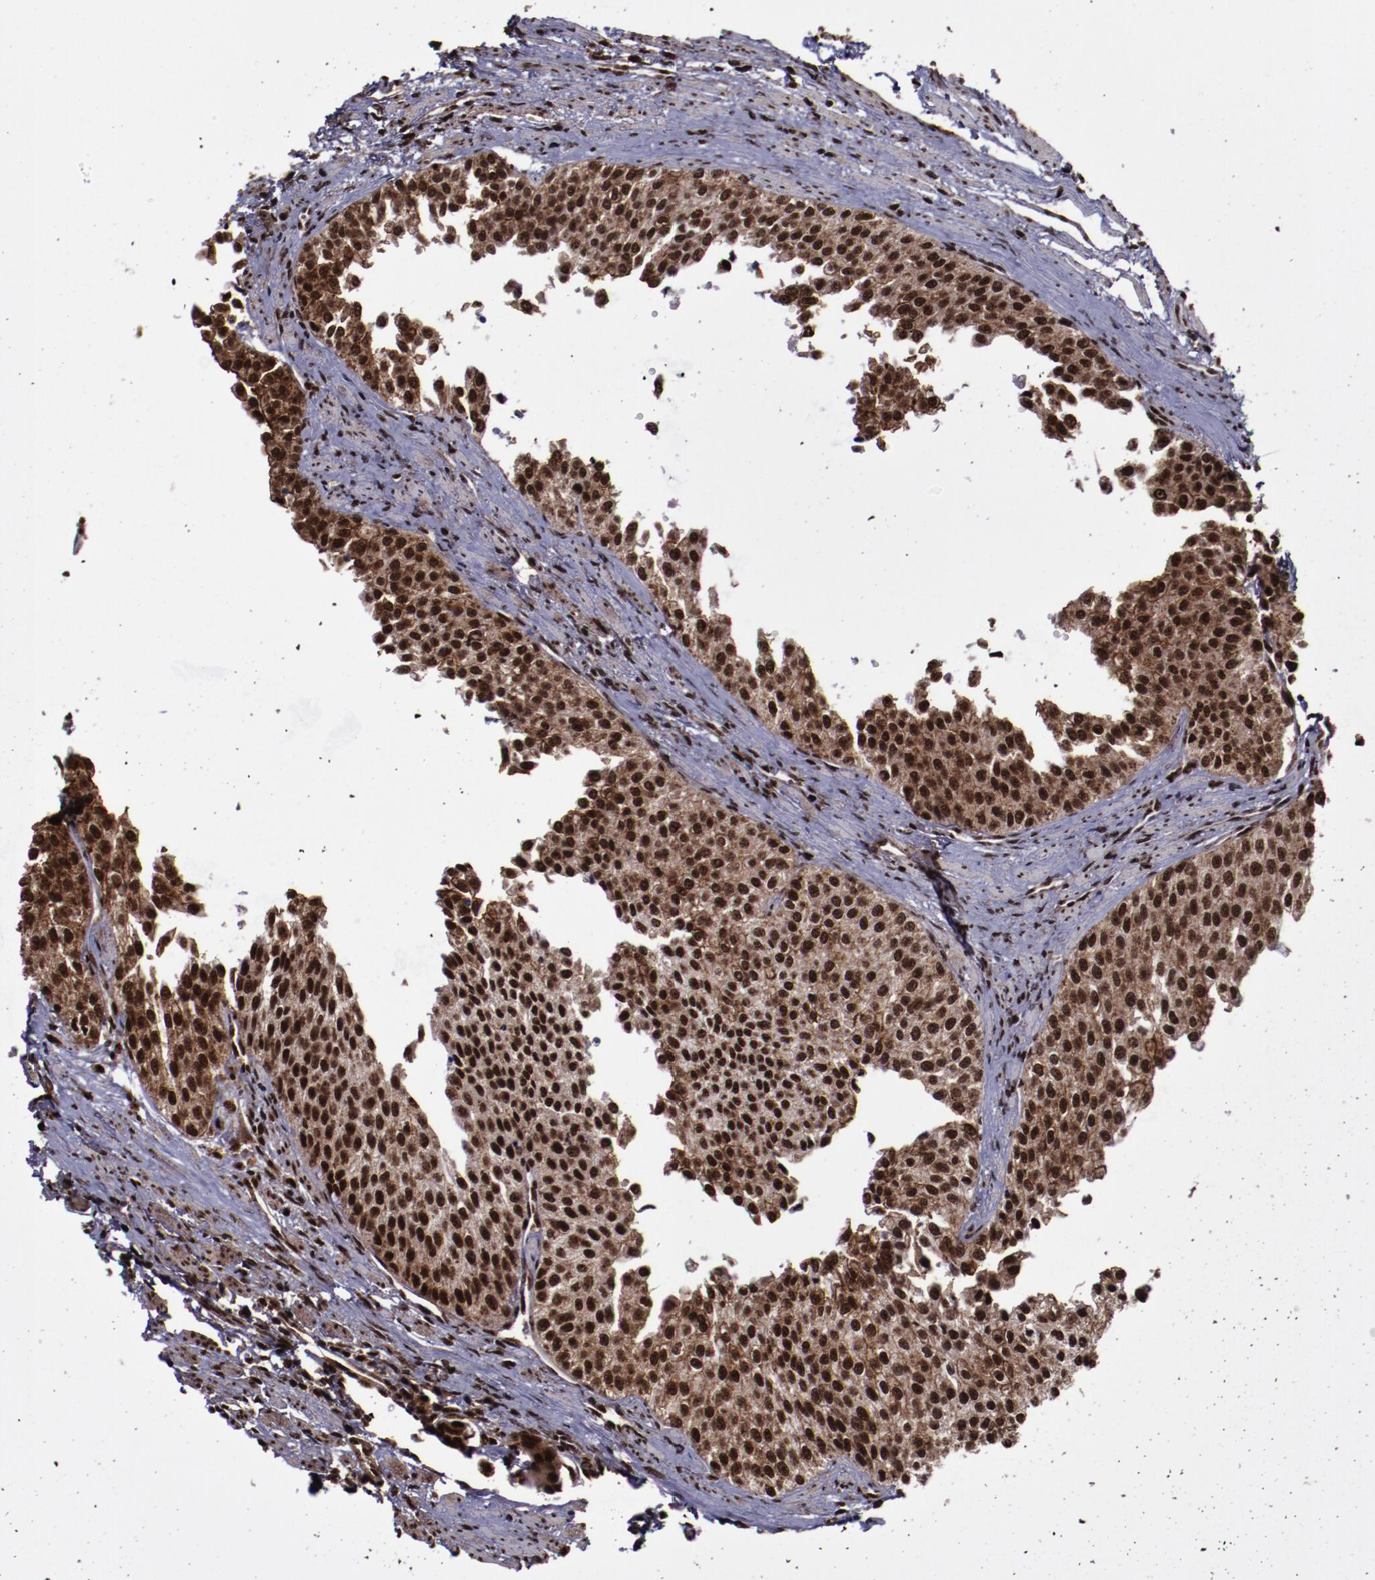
{"staining": {"intensity": "moderate", "quantity": ">75%", "location": "cytoplasmic/membranous,nuclear"}, "tissue": "urothelial cancer", "cell_type": "Tumor cells", "image_type": "cancer", "snomed": [{"axis": "morphology", "description": "Urothelial carcinoma, Low grade"}, {"axis": "topography", "description": "Urinary bladder"}], "caption": "IHC photomicrograph of urothelial carcinoma (low-grade) stained for a protein (brown), which exhibits medium levels of moderate cytoplasmic/membranous and nuclear expression in about >75% of tumor cells.", "gene": "SNW1", "patient": {"sex": "female", "age": 73}}